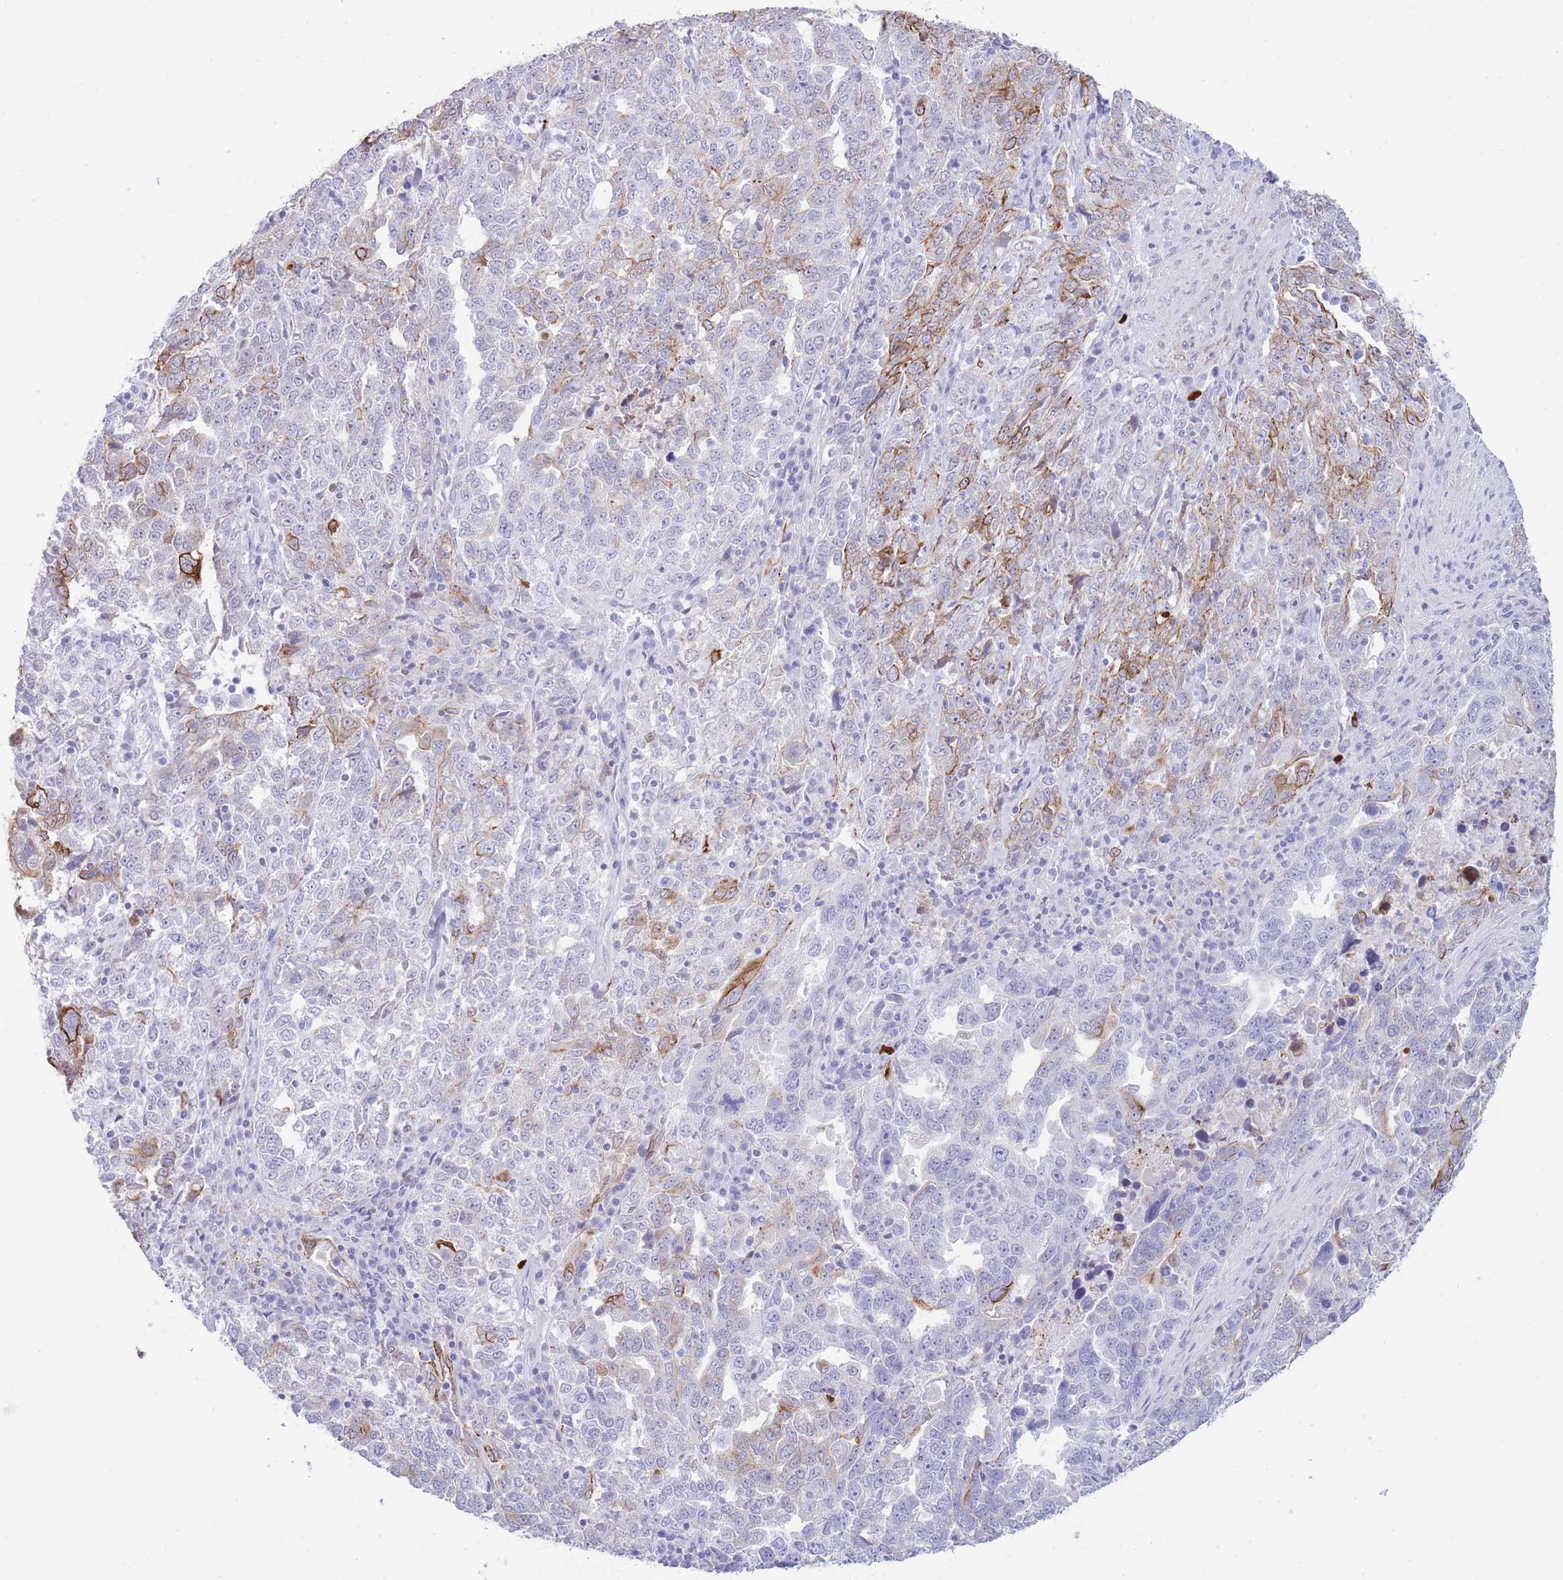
{"staining": {"intensity": "moderate", "quantity": "<25%", "location": "cytoplasmic/membranous"}, "tissue": "ovarian cancer", "cell_type": "Tumor cells", "image_type": "cancer", "snomed": [{"axis": "morphology", "description": "Carcinoma, endometroid"}, {"axis": "topography", "description": "Ovary"}], "caption": "The image shows staining of ovarian cancer, revealing moderate cytoplasmic/membranous protein positivity (brown color) within tumor cells.", "gene": "VWA8", "patient": {"sex": "female", "age": 62}}